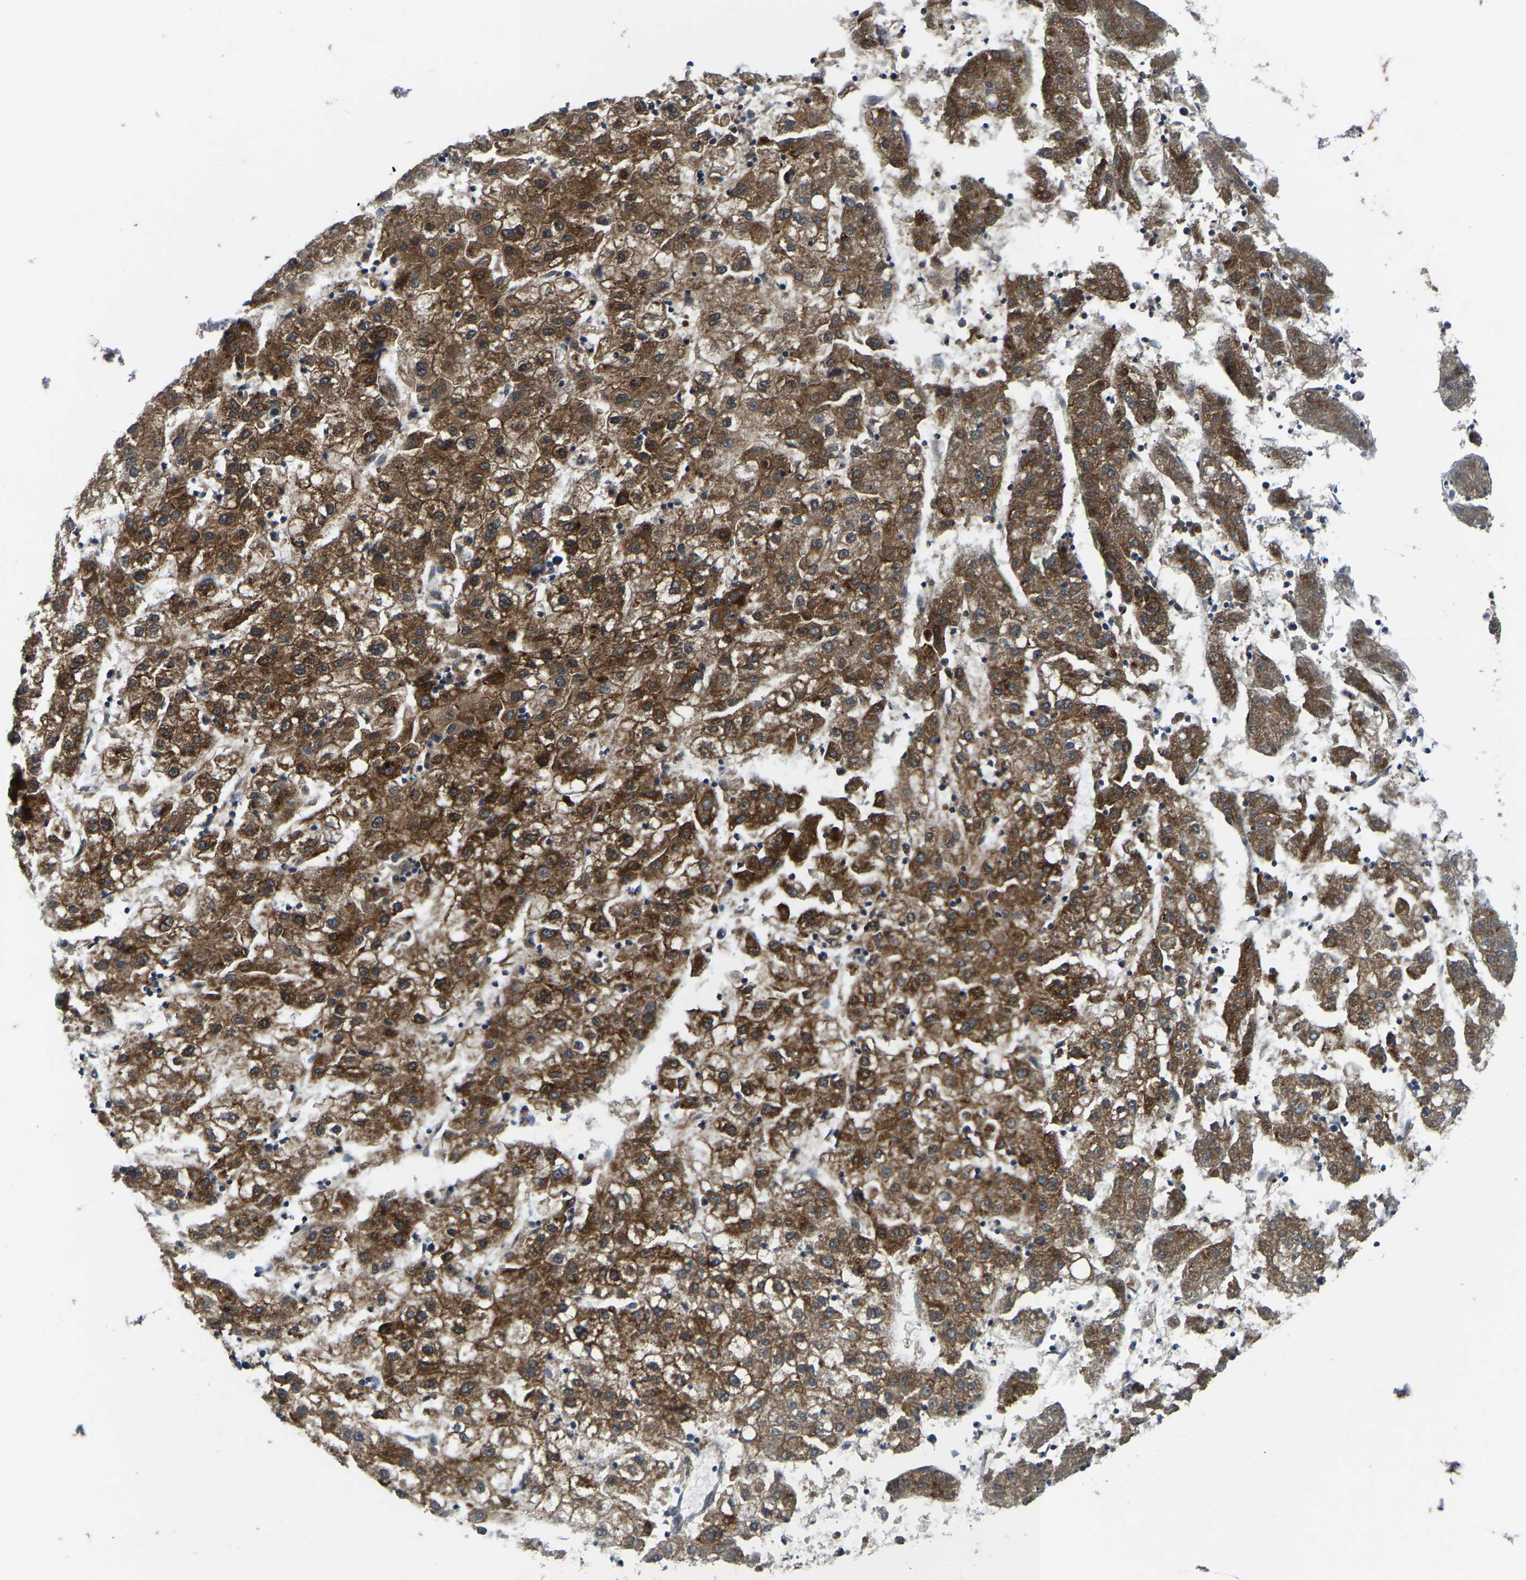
{"staining": {"intensity": "moderate", "quantity": ">75%", "location": "cytoplasmic/membranous"}, "tissue": "liver cancer", "cell_type": "Tumor cells", "image_type": "cancer", "snomed": [{"axis": "morphology", "description": "Carcinoma, Hepatocellular, NOS"}, {"axis": "topography", "description": "Liver"}], "caption": "Protein staining by IHC displays moderate cytoplasmic/membranous expression in about >75% of tumor cells in liver hepatocellular carcinoma.", "gene": "LRRC72", "patient": {"sex": "male", "age": 72}}